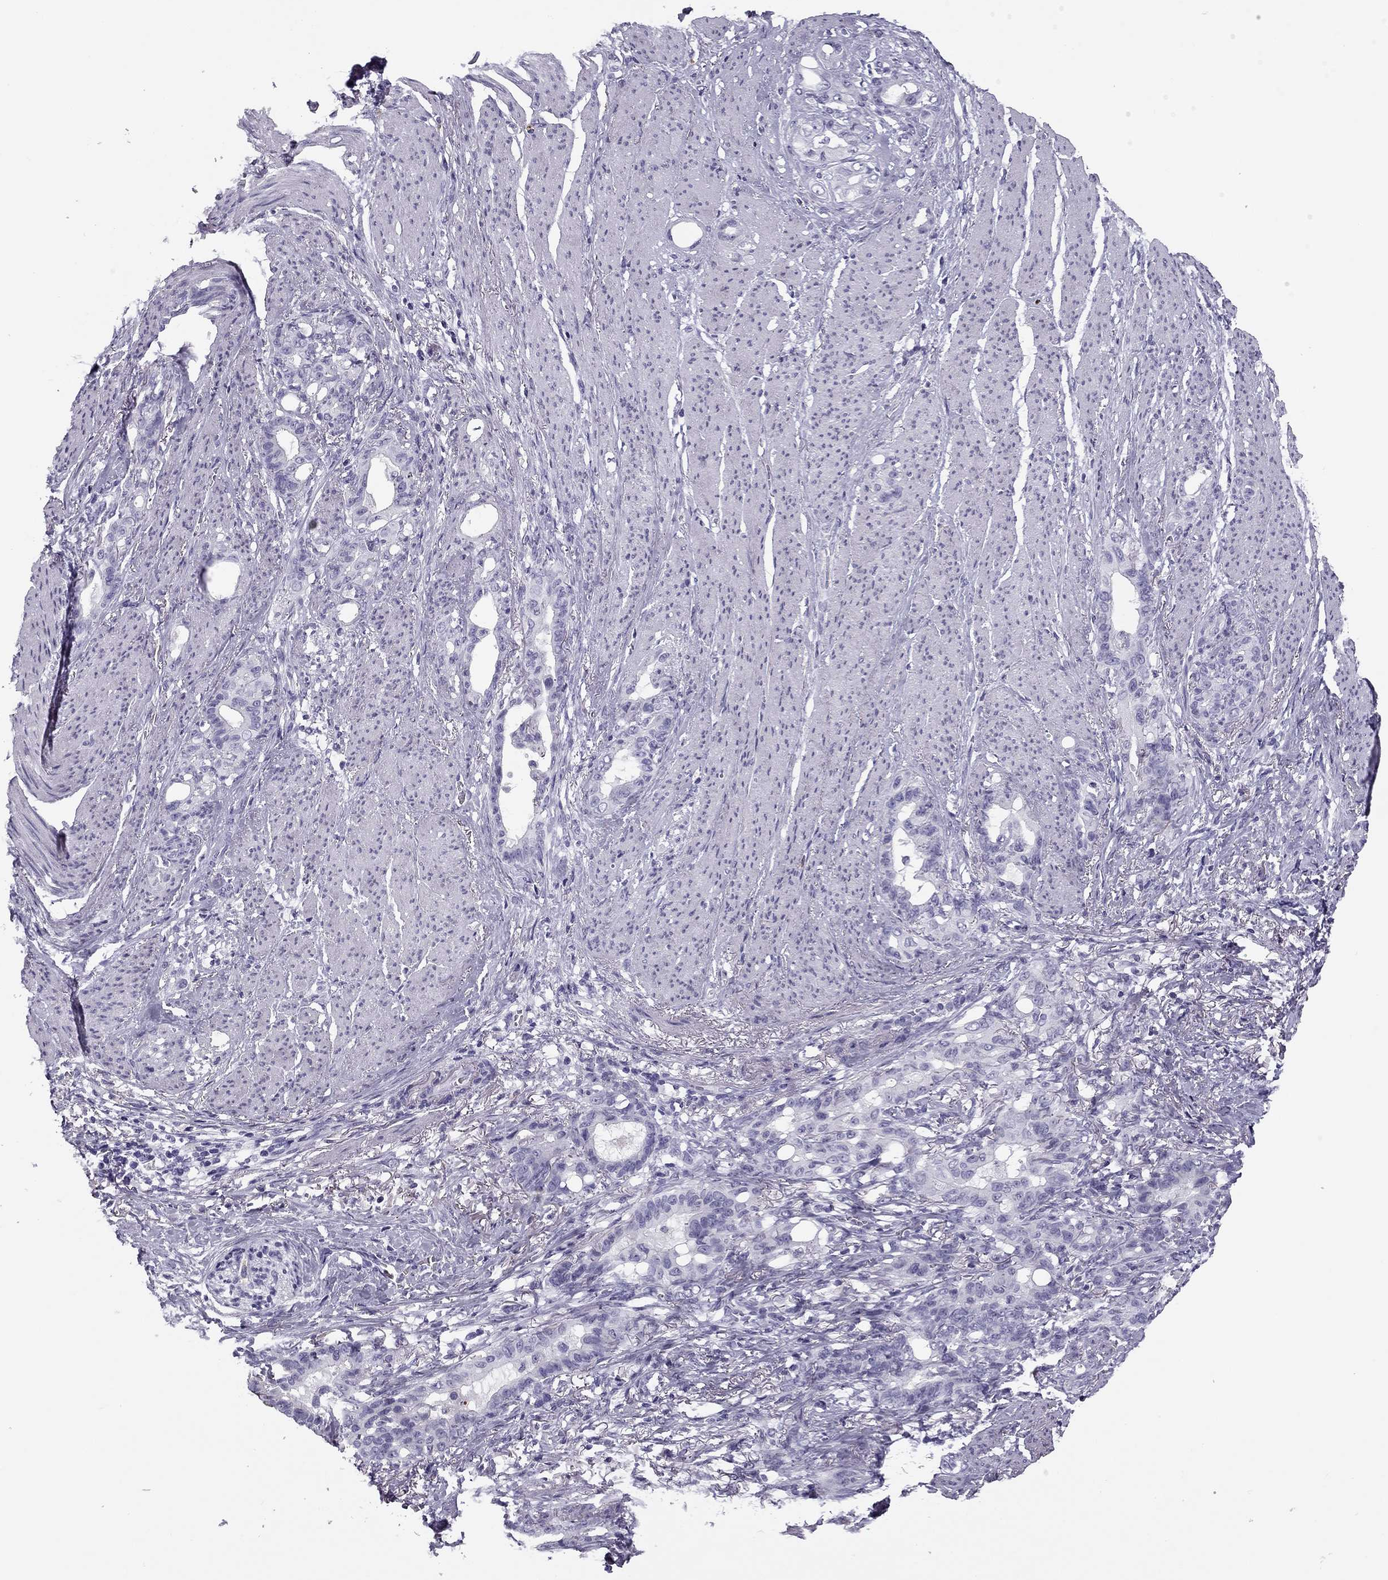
{"staining": {"intensity": "negative", "quantity": "none", "location": "none"}, "tissue": "stomach cancer", "cell_type": "Tumor cells", "image_type": "cancer", "snomed": [{"axis": "morphology", "description": "Normal tissue, NOS"}, {"axis": "morphology", "description": "Adenocarcinoma, NOS"}, {"axis": "topography", "description": "Esophagus"}, {"axis": "topography", "description": "Stomach, upper"}], "caption": "This micrograph is of adenocarcinoma (stomach) stained with immunohistochemistry (IHC) to label a protein in brown with the nuclei are counter-stained blue. There is no positivity in tumor cells.", "gene": "MC5R", "patient": {"sex": "male", "age": 62}}